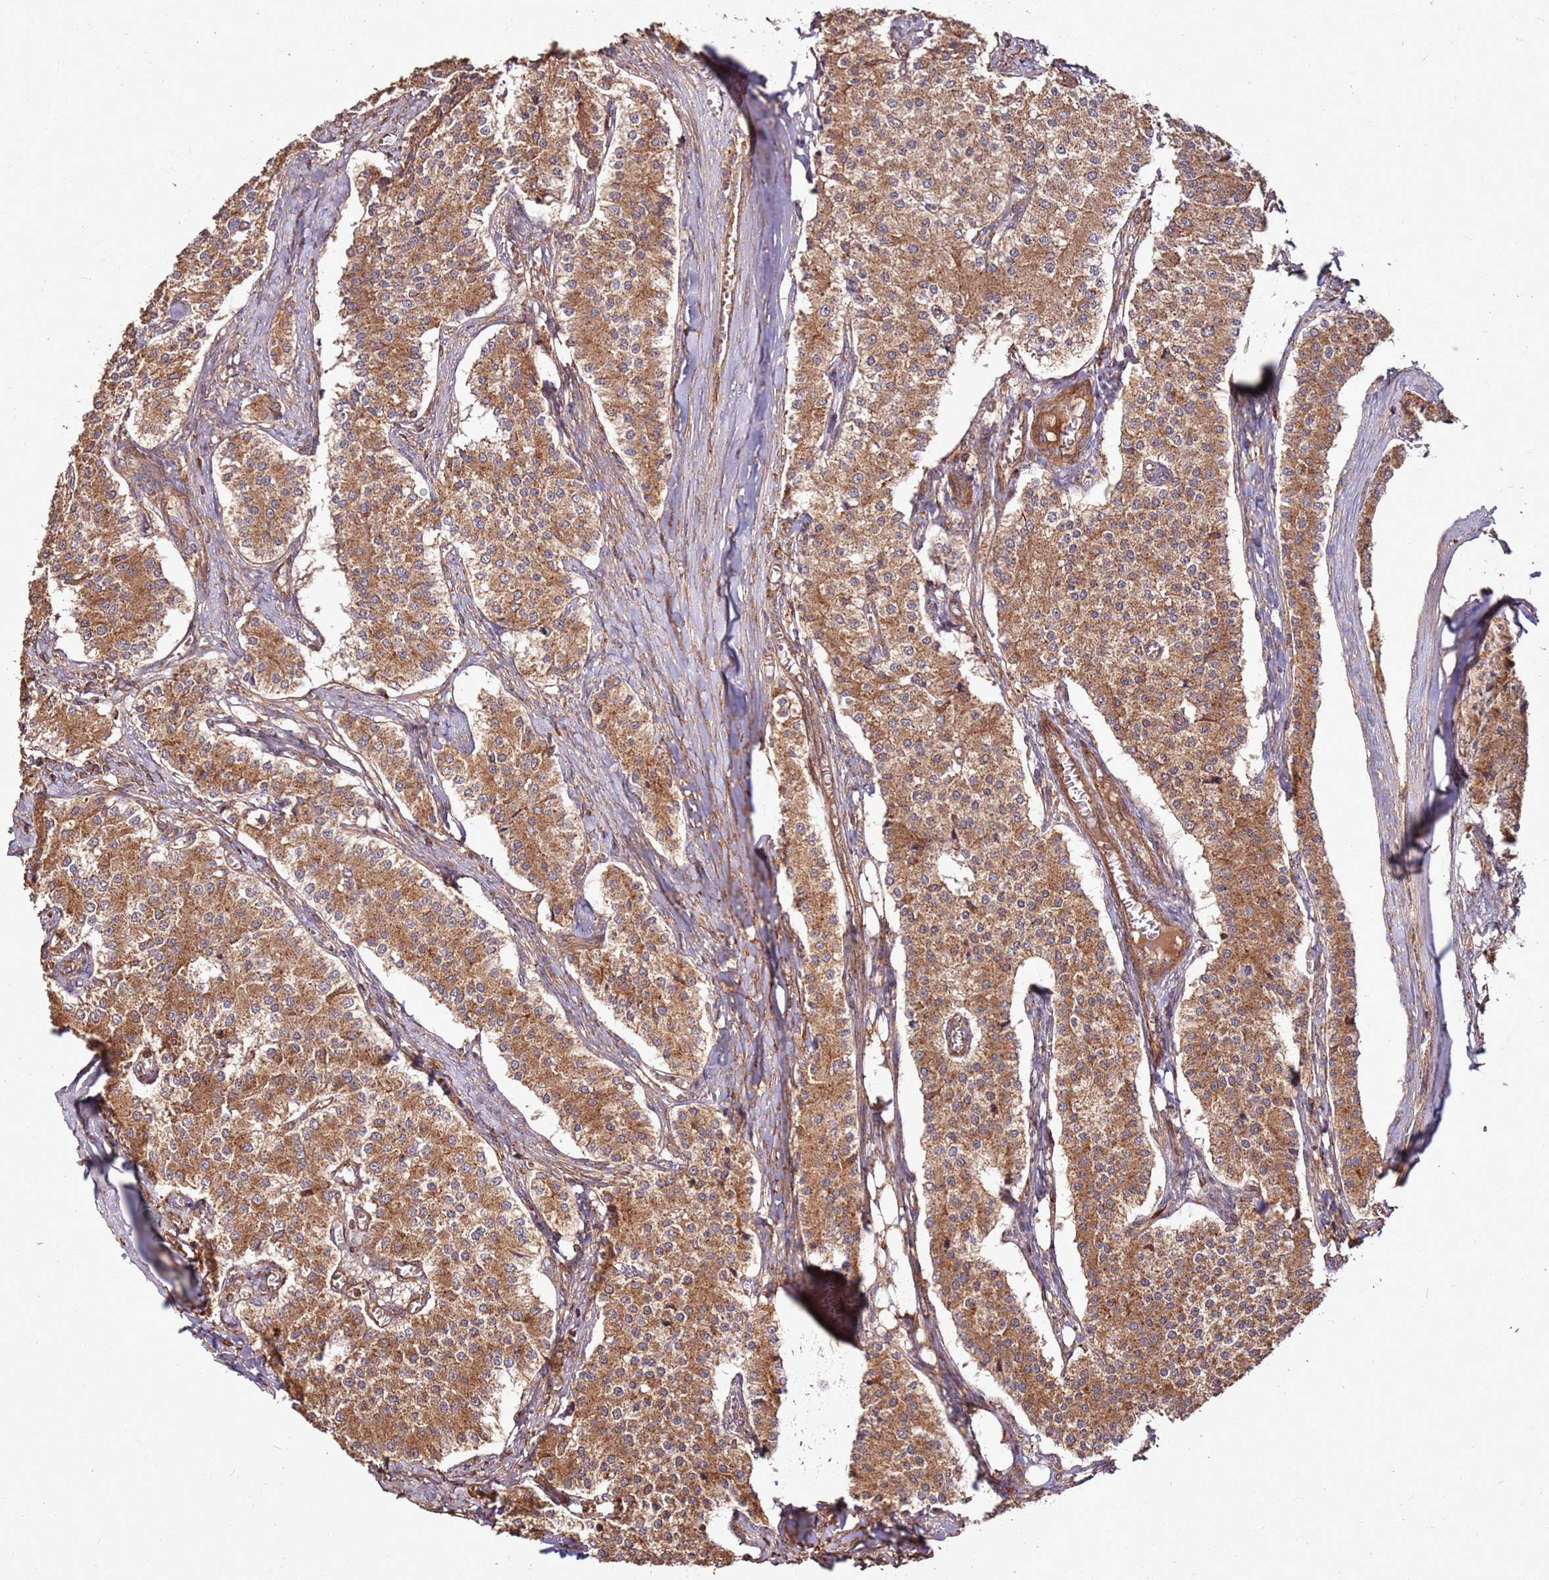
{"staining": {"intensity": "moderate", "quantity": ">75%", "location": "cytoplasmic/membranous"}, "tissue": "carcinoid", "cell_type": "Tumor cells", "image_type": "cancer", "snomed": [{"axis": "morphology", "description": "Carcinoid, malignant, NOS"}, {"axis": "topography", "description": "Colon"}], "caption": "IHC micrograph of neoplastic tissue: malignant carcinoid stained using immunohistochemistry (IHC) reveals medium levels of moderate protein expression localized specifically in the cytoplasmic/membranous of tumor cells, appearing as a cytoplasmic/membranous brown color.", "gene": "FAM186A", "patient": {"sex": "female", "age": 52}}